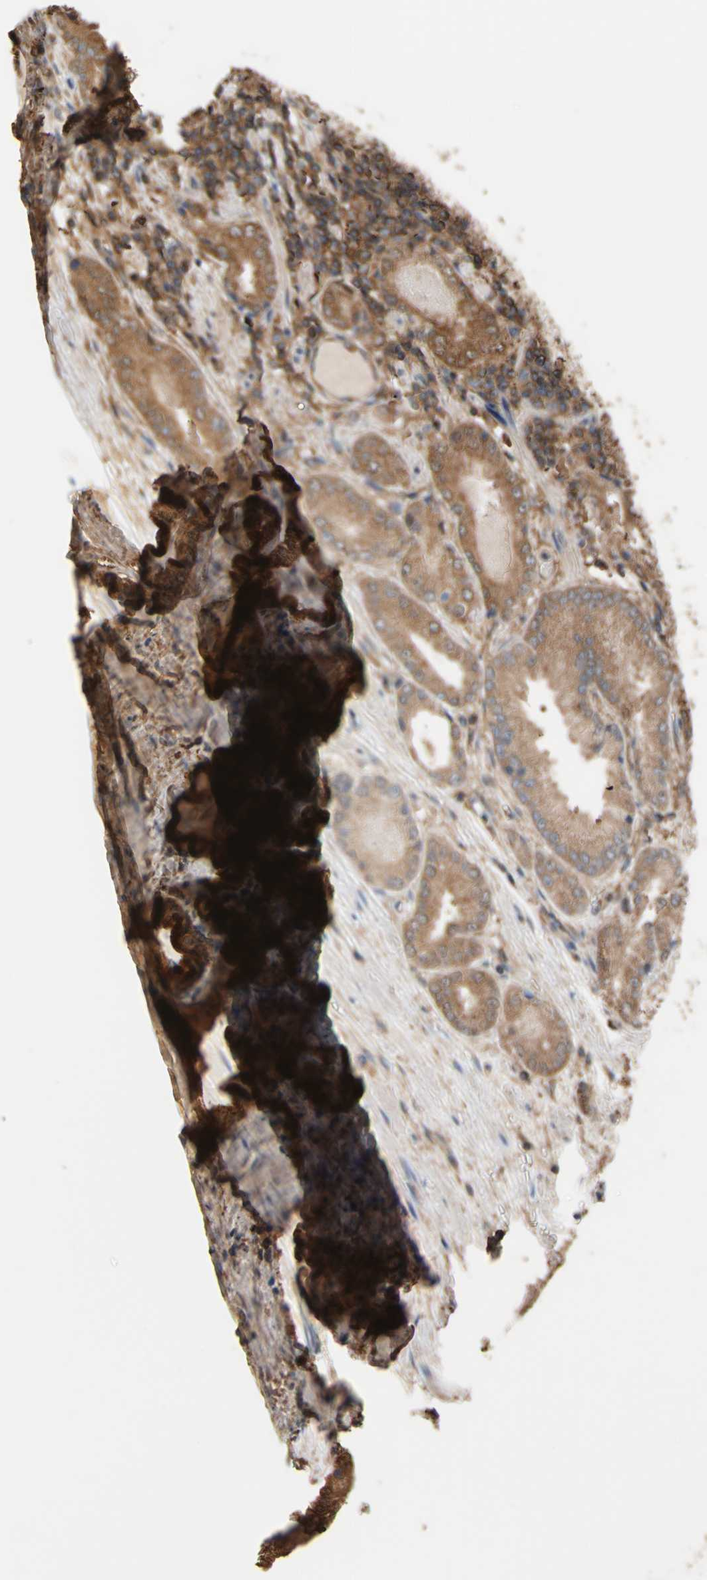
{"staining": {"intensity": "moderate", "quantity": ">75%", "location": "cytoplasmic/membranous"}, "tissue": "prostate cancer", "cell_type": "Tumor cells", "image_type": "cancer", "snomed": [{"axis": "morphology", "description": "Adenocarcinoma, High grade"}, {"axis": "topography", "description": "Prostate"}], "caption": "Tumor cells exhibit medium levels of moderate cytoplasmic/membranous expression in approximately >75% of cells in prostate cancer. The protein is stained brown, and the nuclei are stained in blue (DAB IHC with brightfield microscopy, high magnification).", "gene": "ALDH9A1", "patient": {"sex": "male", "age": 59}}